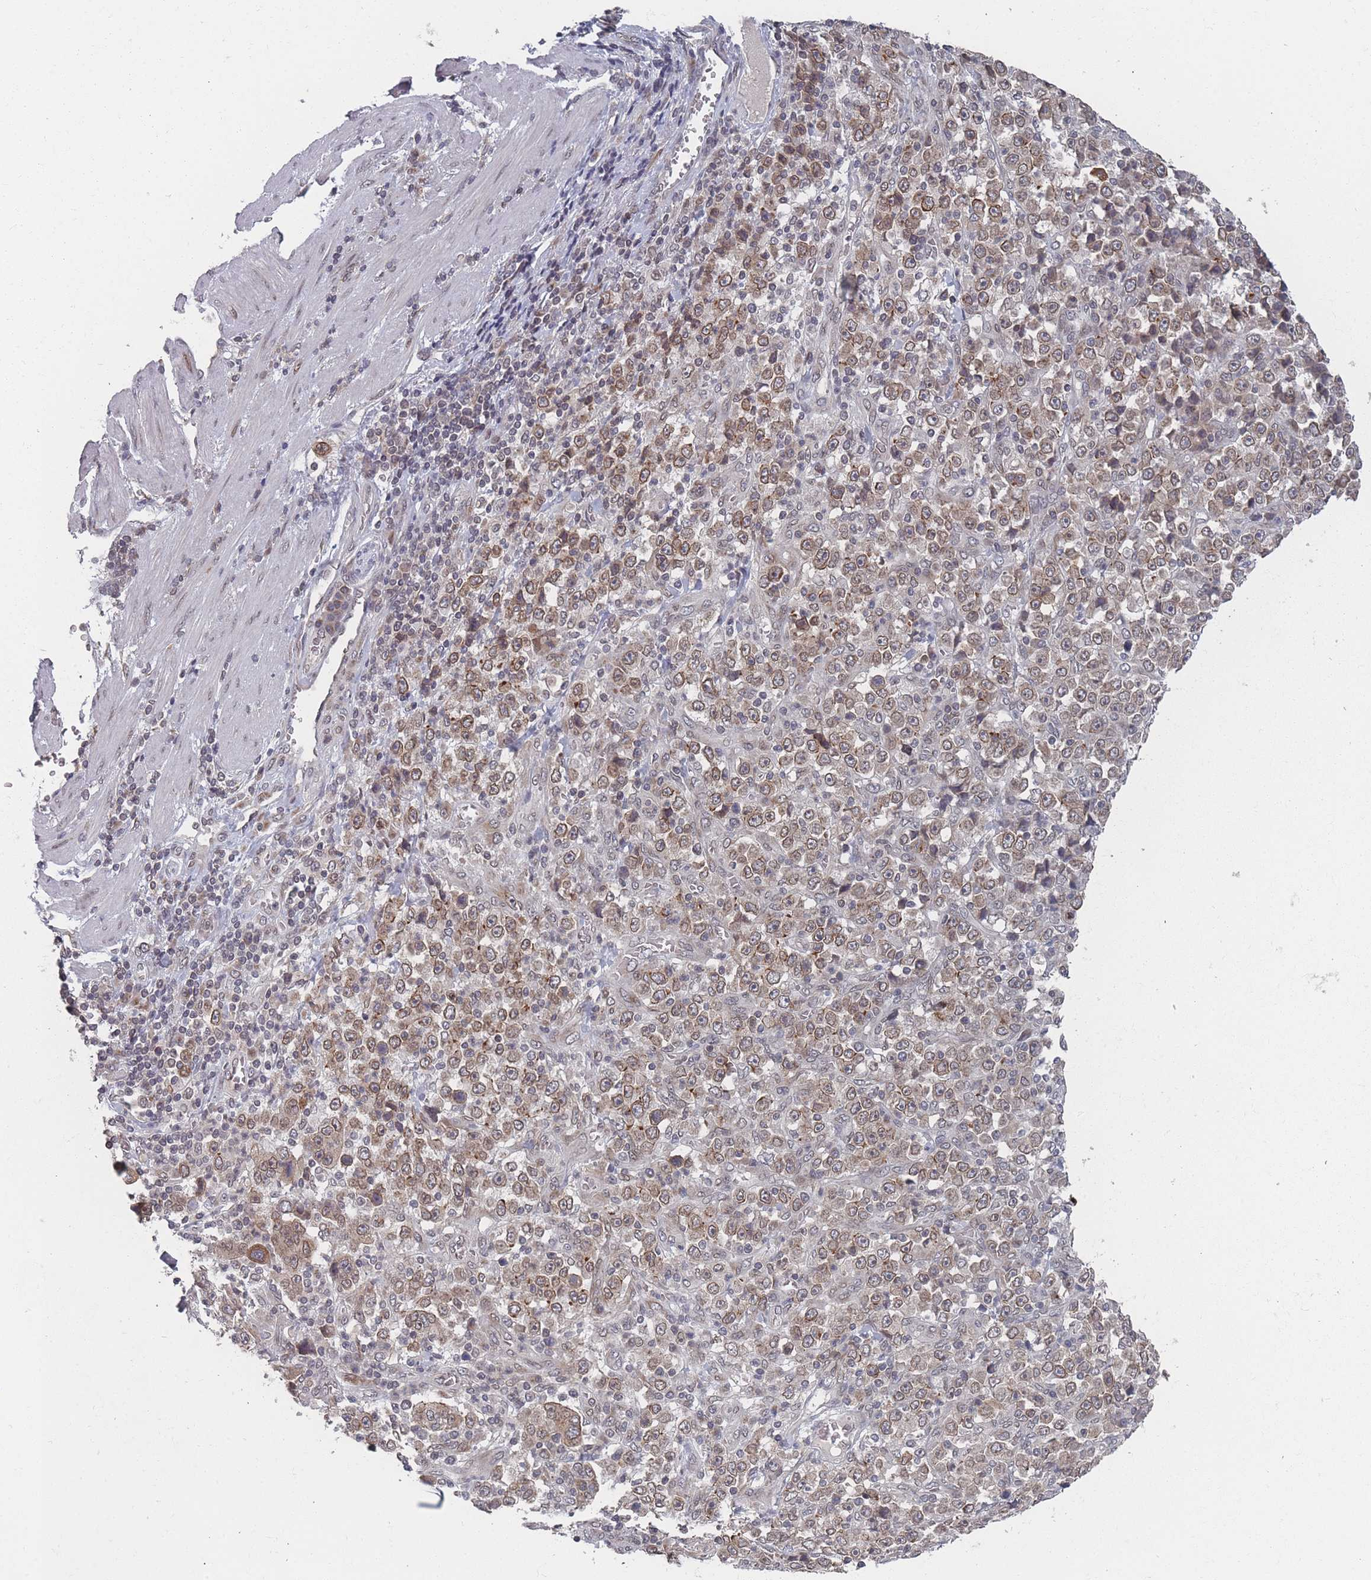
{"staining": {"intensity": "weak", "quantity": ">75%", "location": "cytoplasmic/membranous,nuclear"}, "tissue": "stomach cancer", "cell_type": "Tumor cells", "image_type": "cancer", "snomed": [{"axis": "morphology", "description": "Normal tissue, NOS"}, {"axis": "morphology", "description": "Adenocarcinoma, NOS"}, {"axis": "topography", "description": "Stomach, upper"}, {"axis": "topography", "description": "Stomach"}], "caption": "Weak cytoplasmic/membranous and nuclear protein staining is identified in approximately >75% of tumor cells in stomach cancer (adenocarcinoma).", "gene": "TBC1D25", "patient": {"sex": "male", "age": 59}}